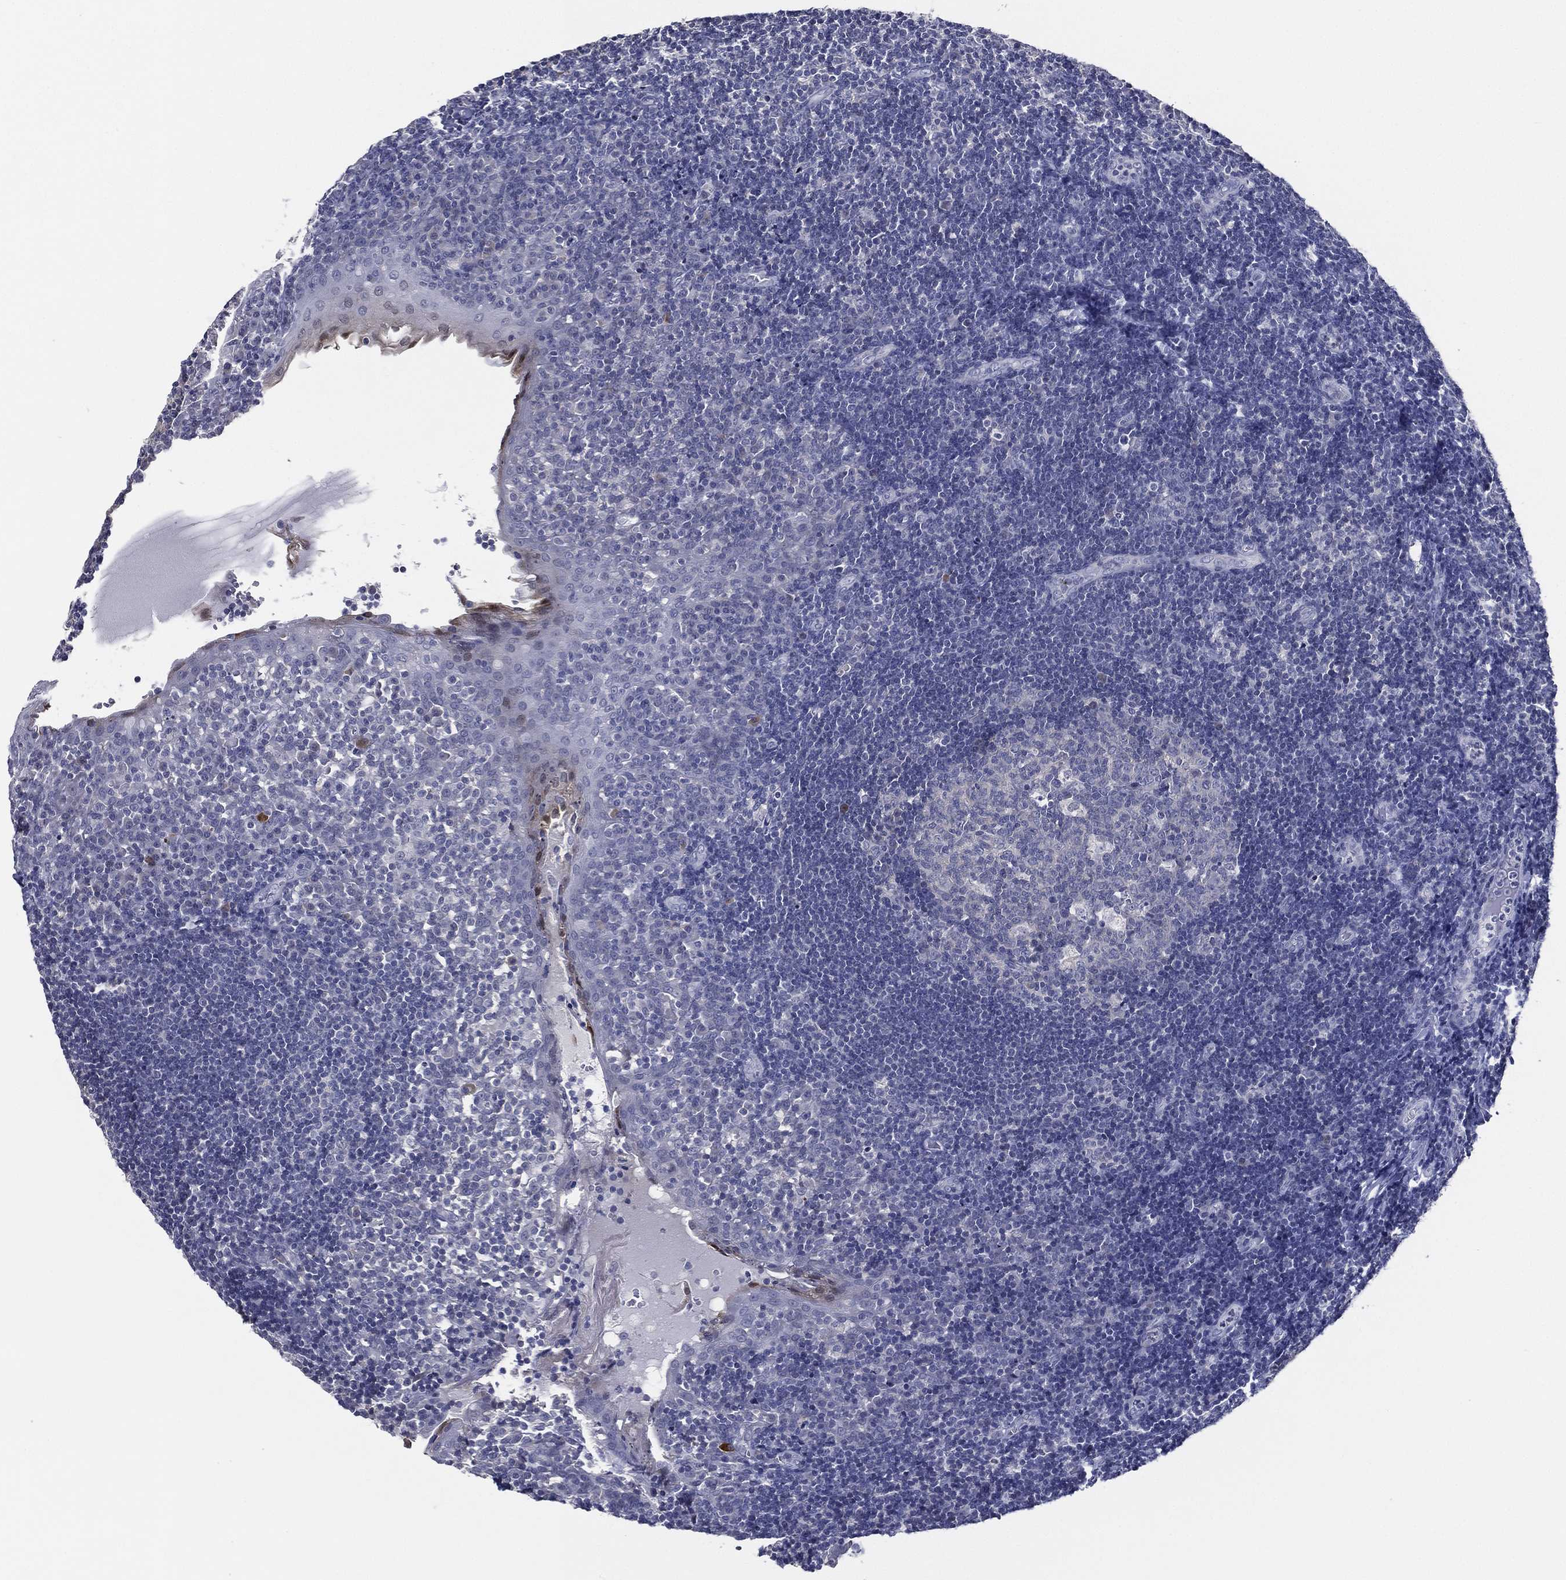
{"staining": {"intensity": "negative", "quantity": "none", "location": "none"}, "tissue": "tonsil", "cell_type": "Germinal center cells", "image_type": "normal", "snomed": [{"axis": "morphology", "description": "Normal tissue, NOS"}, {"axis": "topography", "description": "Tonsil"}], "caption": "IHC micrograph of benign tonsil: tonsil stained with DAB (3,3'-diaminobenzidine) shows no significant protein staining in germinal center cells.", "gene": "SLC13A4", "patient": {"sex": "female", "age": 13}}